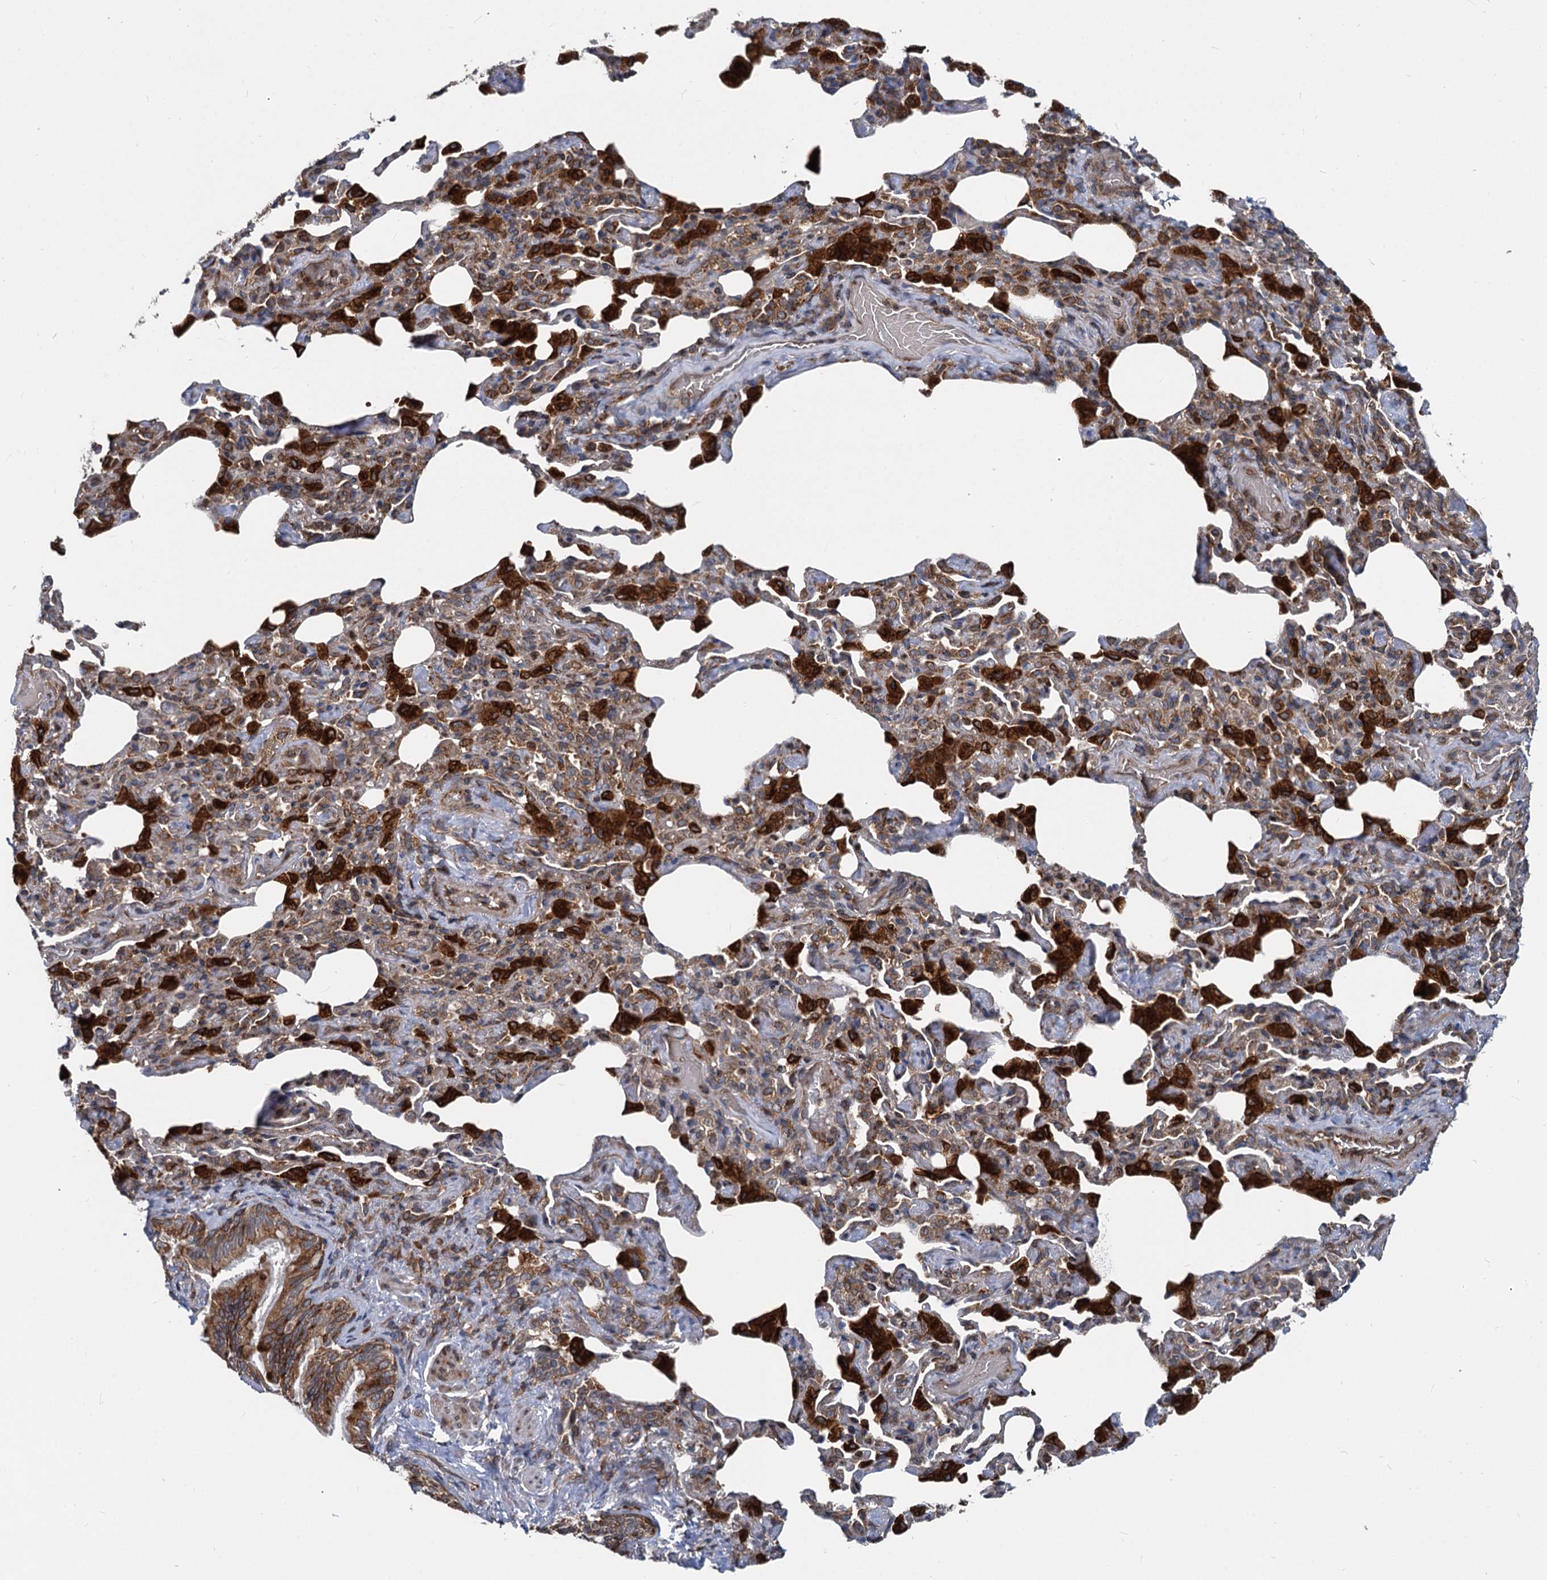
{"staining": {"intensity": "strong", "quantity": ">75%", "location": "cytoplasmic/membranous"}, "tissue": "bronchus", "cell_type": "Respiratory epithelial cells", "image_type": "normal", "snomed": [{"axis": "morphology", "description": "Normal tissue, NOS"}, {"axis": "morphology", "description": "Inflammation, NOS"}, {"axis": "topography", "description": "Lung"}], "caption": "Immunohistochemistry (IHC) of benign human bronchus displays high levels of strong cytoplasmic/membranous expression in about >75% of respiratory epithelial cells. (DAB IHC, brown staining for protein, blue staining for nuclei).", "gene": "STIM1", "patient": {"sex": "female", "age": 46}}